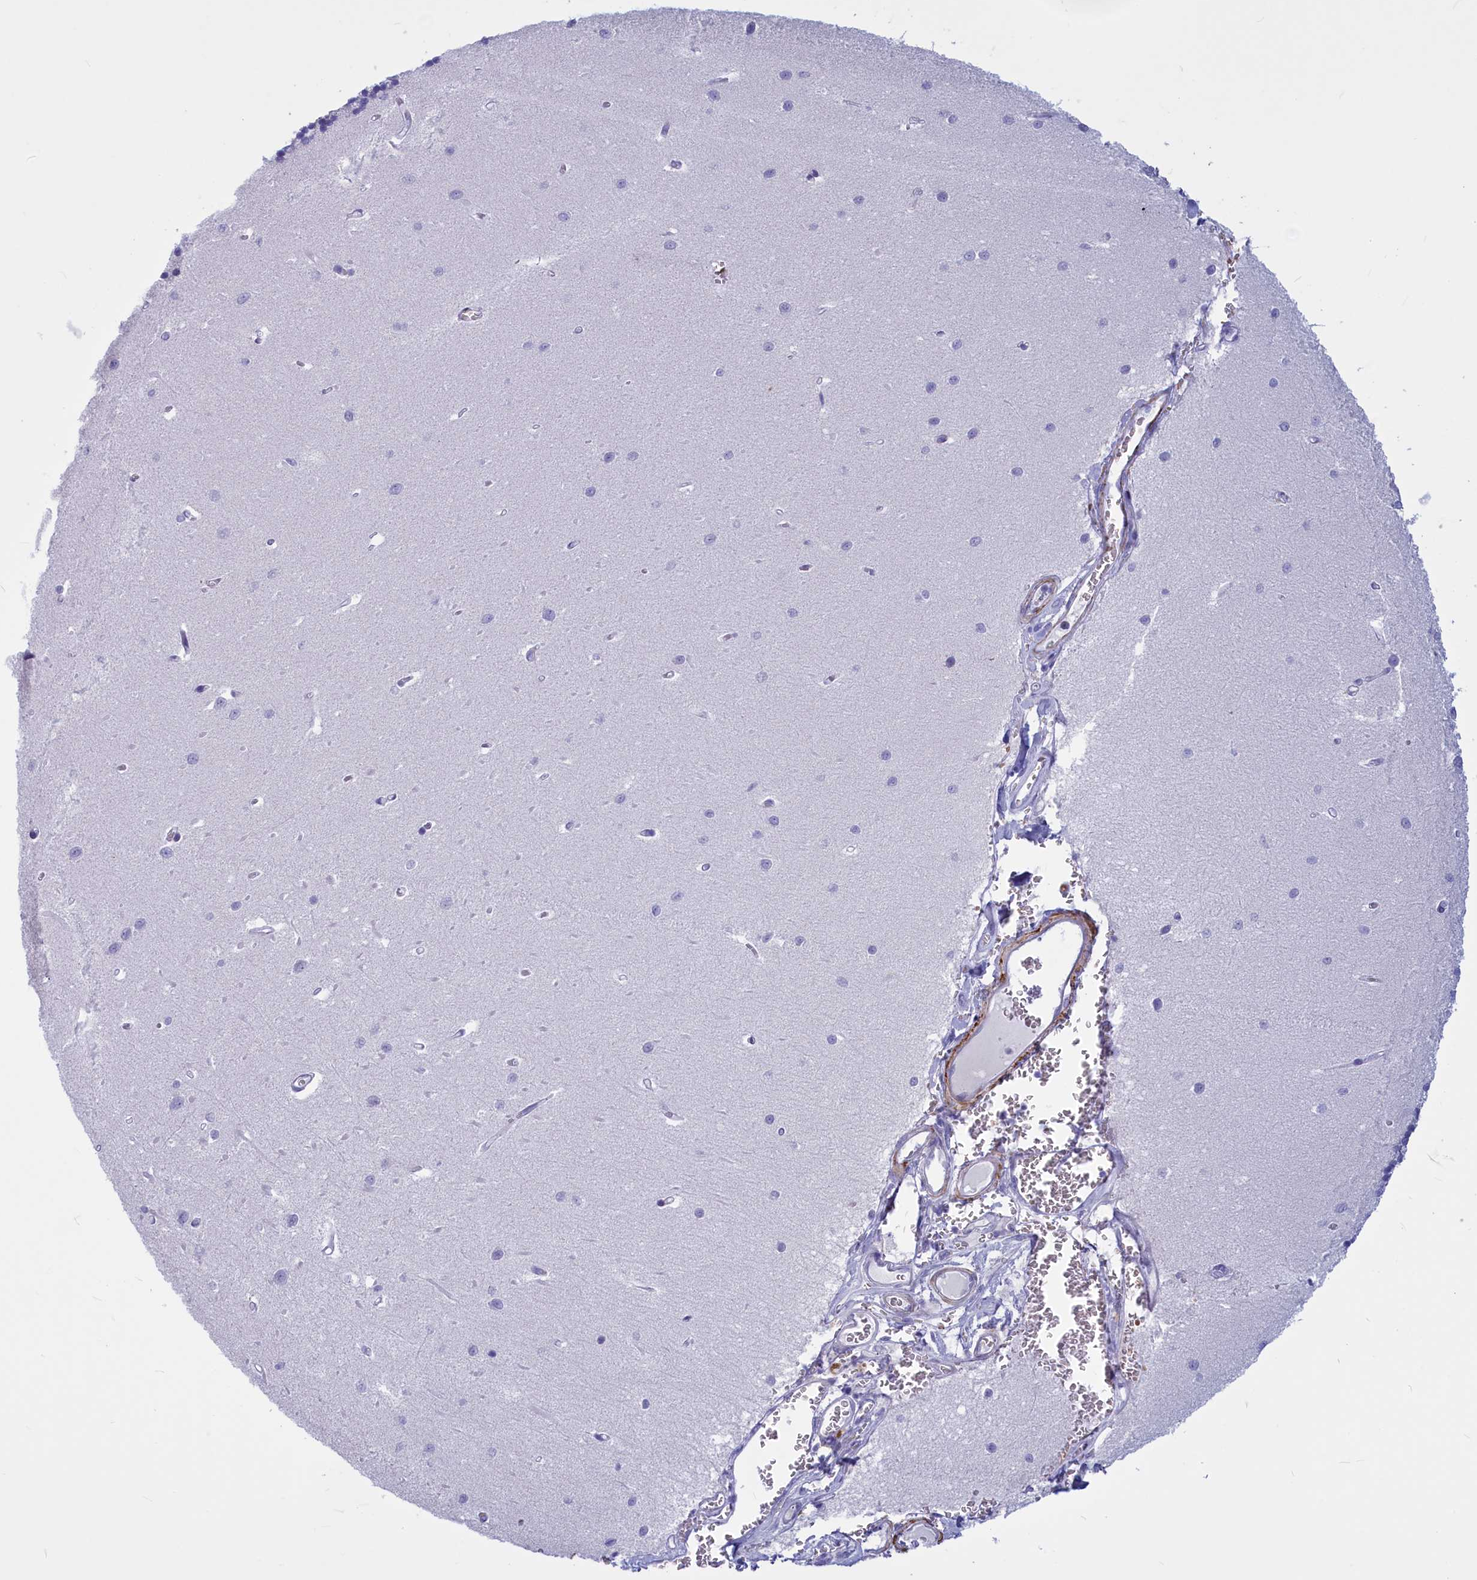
{"staining": {"intensity": "negative", "quantity": "none", "location": "none"}, "tissue": "cerebellum", "cell_type": "Cells in granular layer", "image_type": "normal", "snomed": [{"axis": "morphology", "description": "Normal tissue, NOS"}, {"axis": "topography", "description": "Cerebellum"}], "caption": "Protein analysis of normal cerebellum shows no significant expression in cells in granular layer.", "gene": "GAPDHS", "patient": {"sex": "male", "age": 37}}